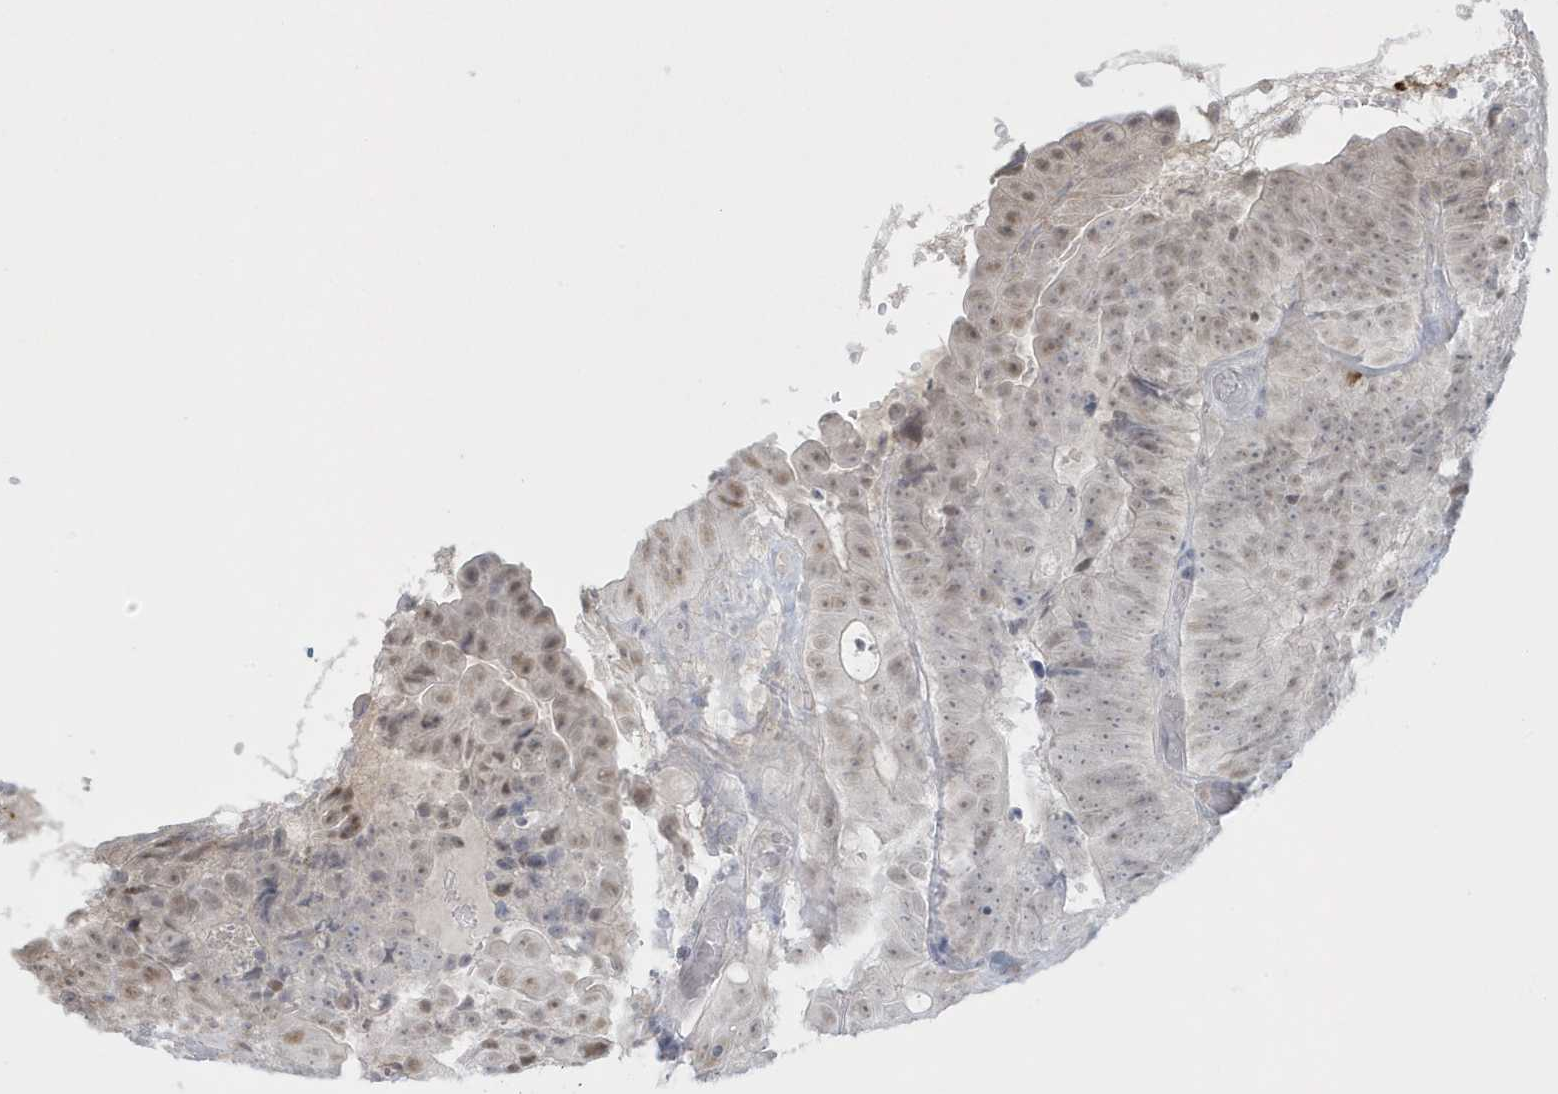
{"staining": {"intensity": "weak", "quantity": "25%-75%", "location": "nuclear"}, "tissue": "colorectal cancer", "cell_type": "Tumor cells", "image_type": "cancer", "snomed": [{"axis": "morphology", "description": "Adenocarcinoma, NOS"}, {"axis": "topography", "description": "Colon"}], "caption": "IHC of colorectal adenocarcinoma shows low levels of weak nuclear positivity in approximately 25%-75% of tumor cells.", "gene": "HERC6", "patient": {"sex": "male", "age": 87}}